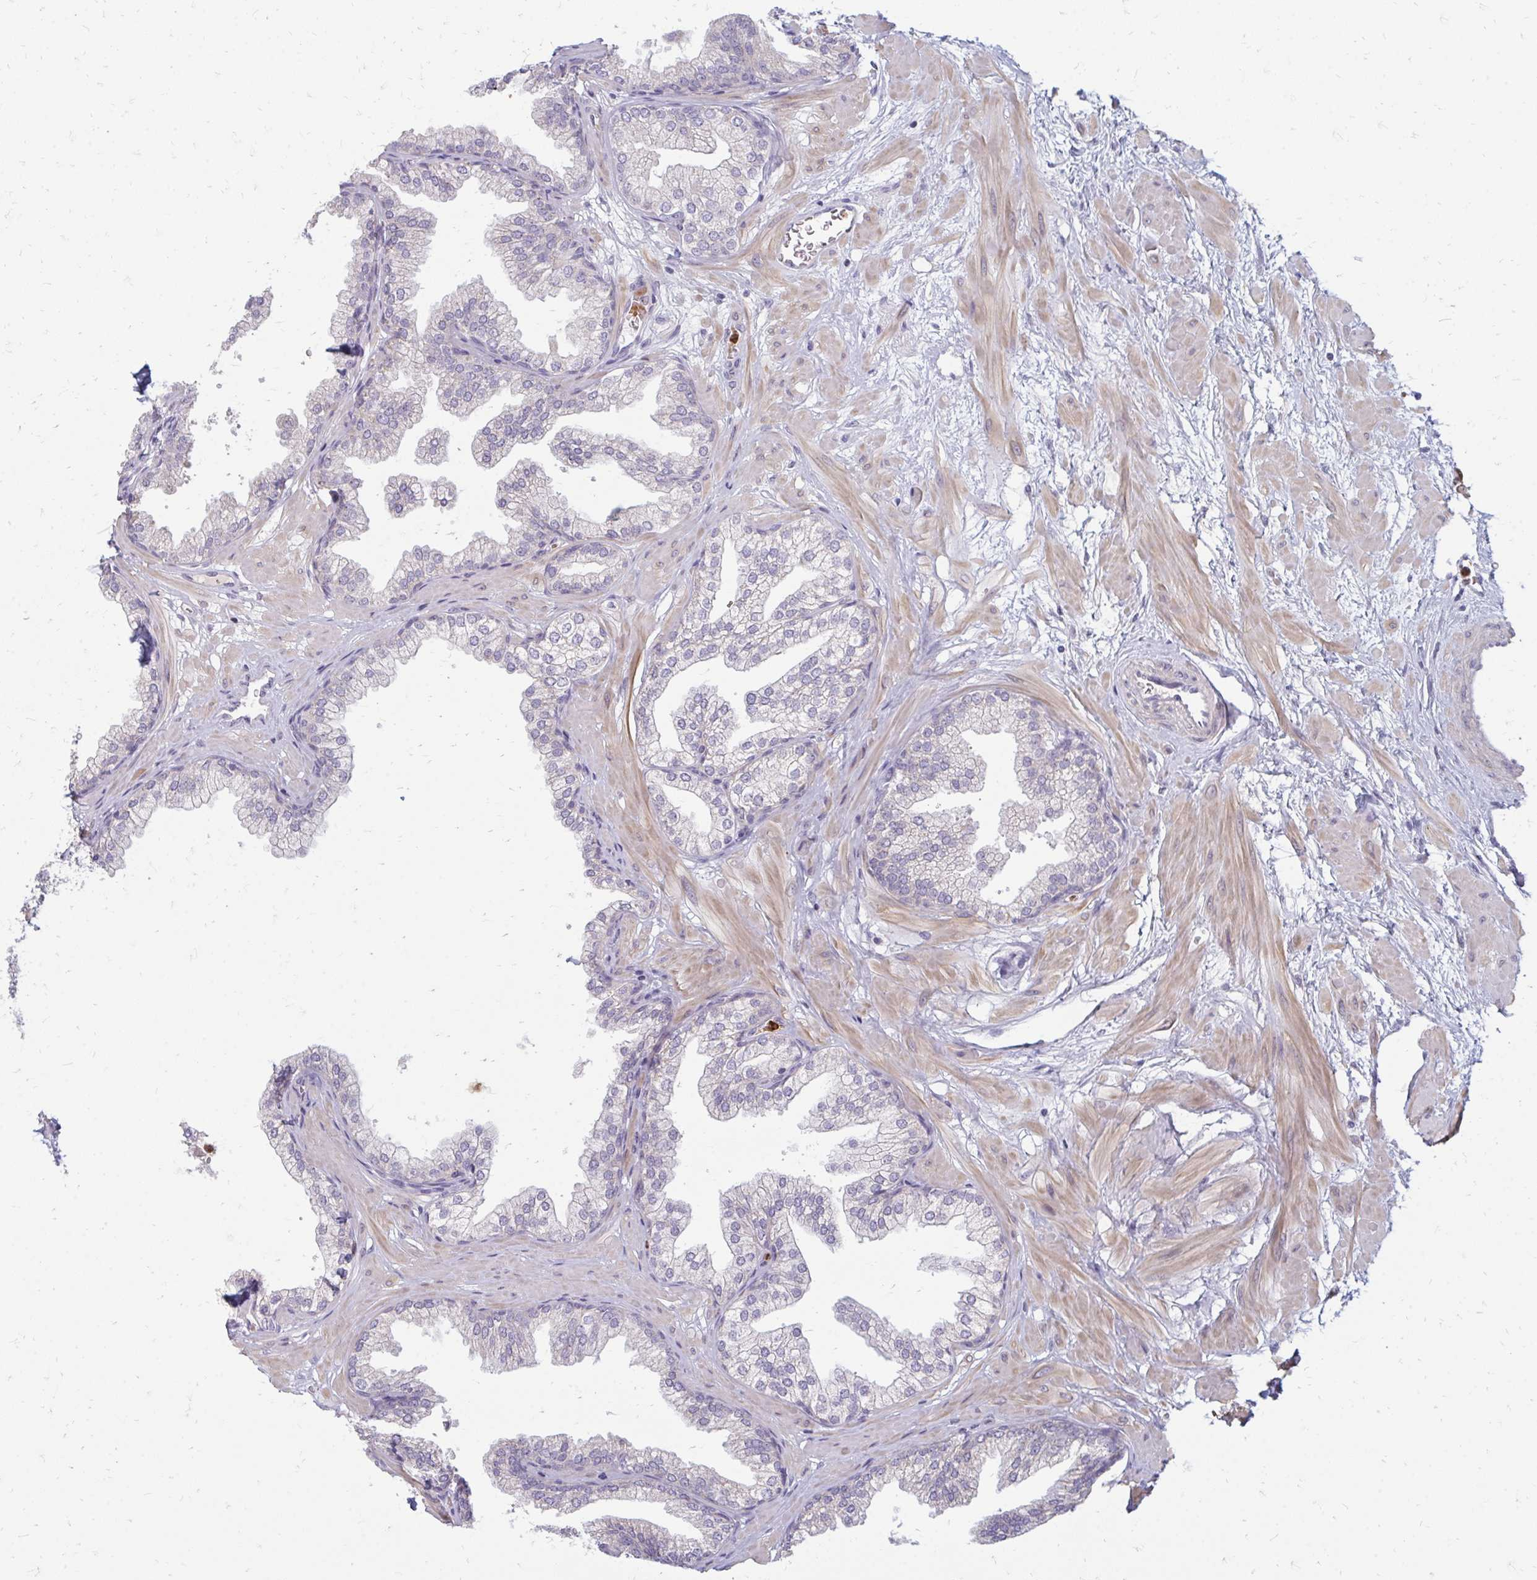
{"staining": {"intensity": "negative", "quantity": "none", "location": "none"}, "tissue": "prostate", "cell_type": "Glandular cells", "image_type": "normal", "snomed": [{"axis": "morphology", "description": "Normal tissue, NOS"}, {"axis": "topography", "description": "Prostate"}], "caption": "The image reveals no significant positivity in glandular cells of prostate.", "gene": "RAB33A", "patient": {"sex": "male", "age": 37}}